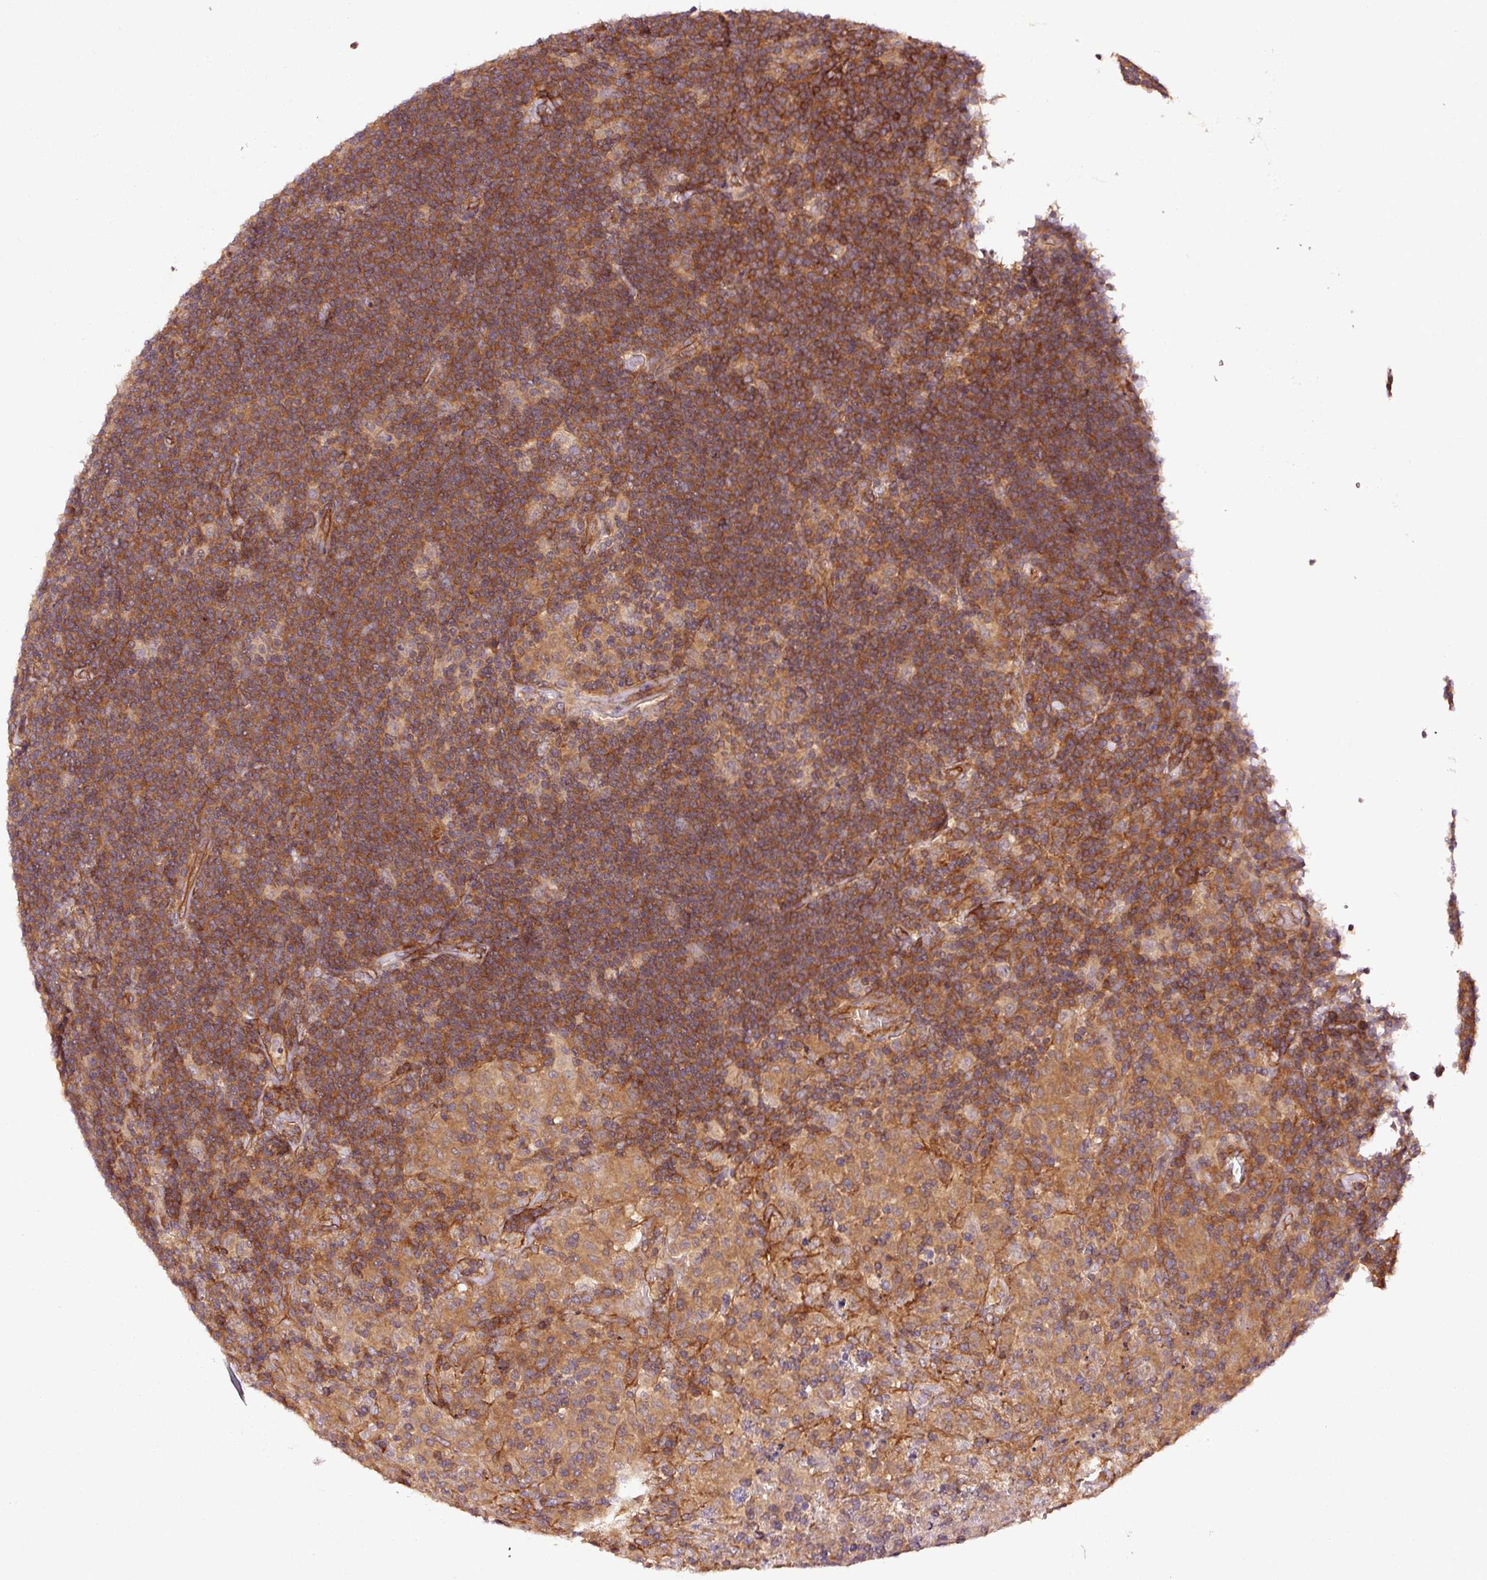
{"staining": {"intensity": "moderate", "quantity": ">75%", "location": "cytoplasmic/membranous"}, "tissue": "lymphoma", "cell_type": "Tumor cells", "image_type": "cancer", "snomed": [{"axis": "morphology", "description": "Hodgkin's disease, NOS"}, {"axis": "topography", "description": "Lymph node"}], "caption": "IHC histopathology image of neoplastic tissue: human Hodgkin's disease stained using IHC displays medium levels of moderate protein expression localized specifically in the cytoplasmic/membranous of tumor cells, appearing as a cytoplasmic/membranous brown color.", "gene": "METAP1", "patient": {"sex": "female", "age": 57}}